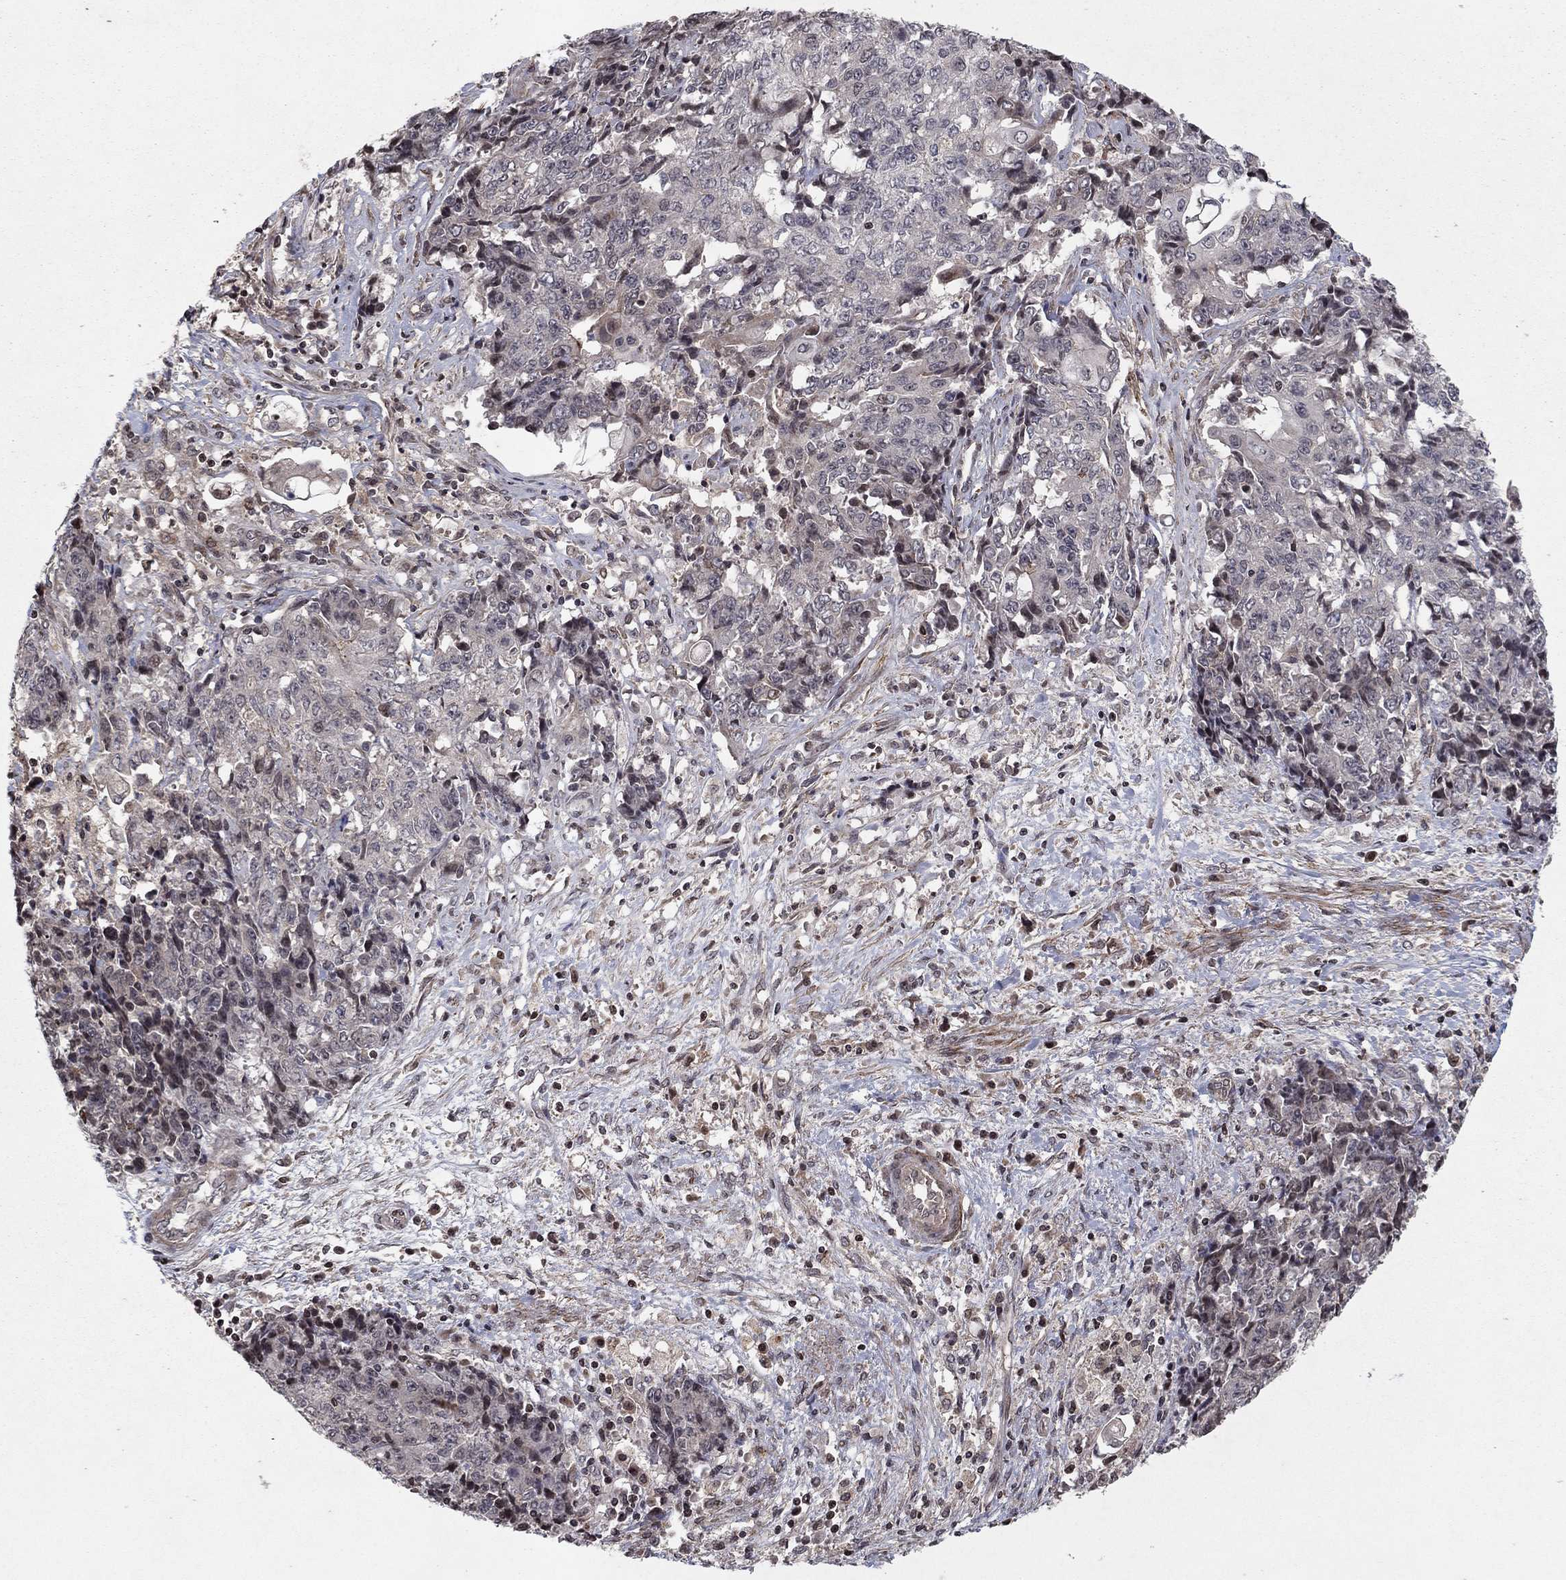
{"staining": {"intensity": "negative", "quantity": "none", "location": "none"}, "tissue": "ovarian cancer", "cell_type": "Tumor cells", "image_type": "cancer", "snomed": [{"axis": "morphology", "description": "Carcinoma, endometroid"}, {"axis": "topography", "description": "Ovary"}], "caption": "DAB (3,3'-diaminobenzidine) immunohistochemical staining of human ovarian cancer (endometroid carcinoma) displays no significant positivity in tumor cells.", "gene": "SORBS1", "patient": {"sex": "female", "age": 42}}